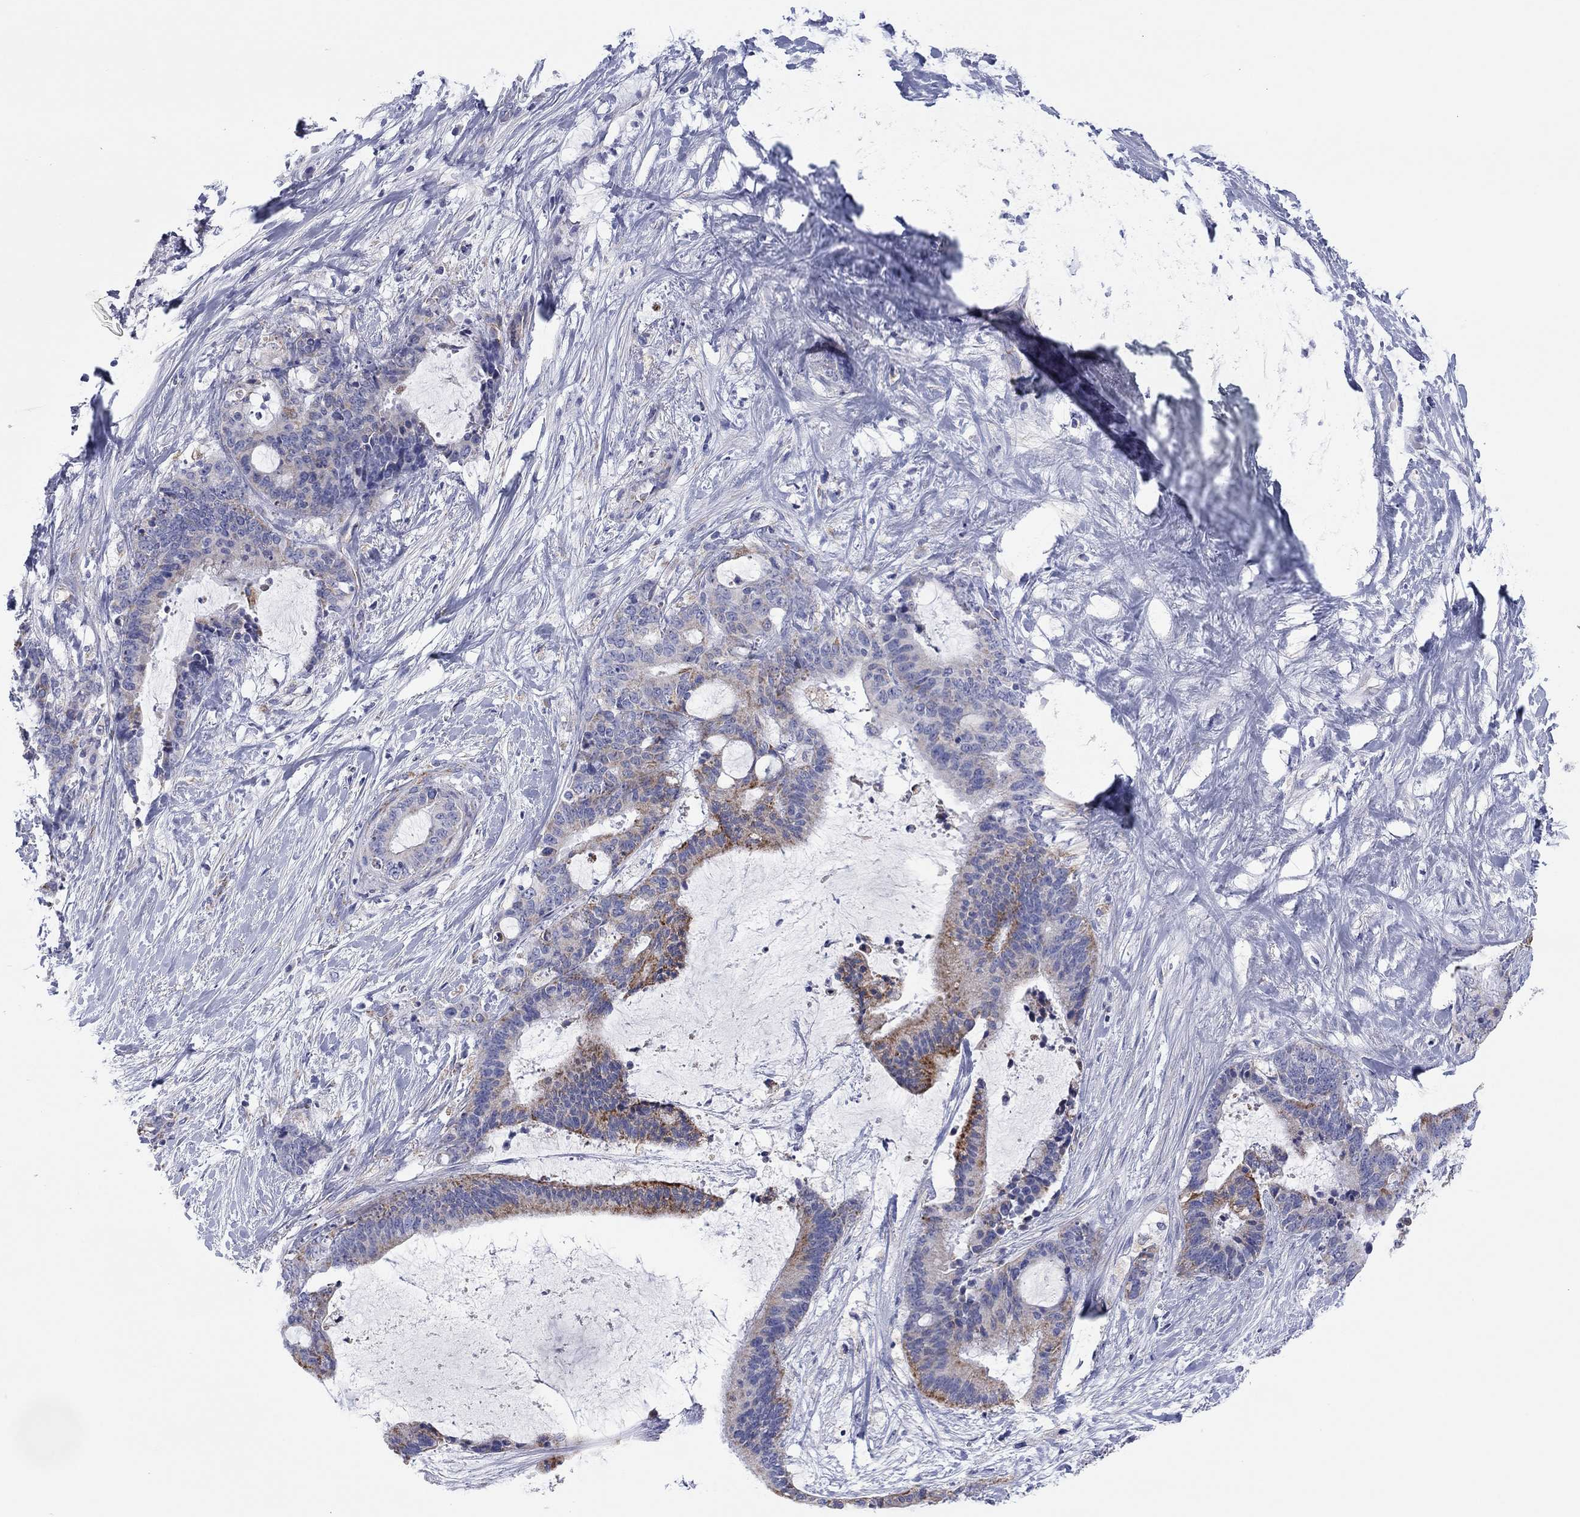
{"staining": {"intensity": "strong", "quantity": "<25%", "location": "cytoplasmic/membranous"}, "tissue": "liver cancer", "cell_type": "Tumor cells", "image_type": "cancer", "snomed": [{"axis": "morphology", "description": "Cholangiocarcinoma"}, {"axis": "topography", "description": "Liver"}], "caption": "Protein analysis of liver cancer (cholangiocarcinoma) tissue displays strong cytoplasmic/membranous positivity in approximately <25% of tumor cells.", "gene": "MGST3", "patient": {"sex": "female", "age": 73}}